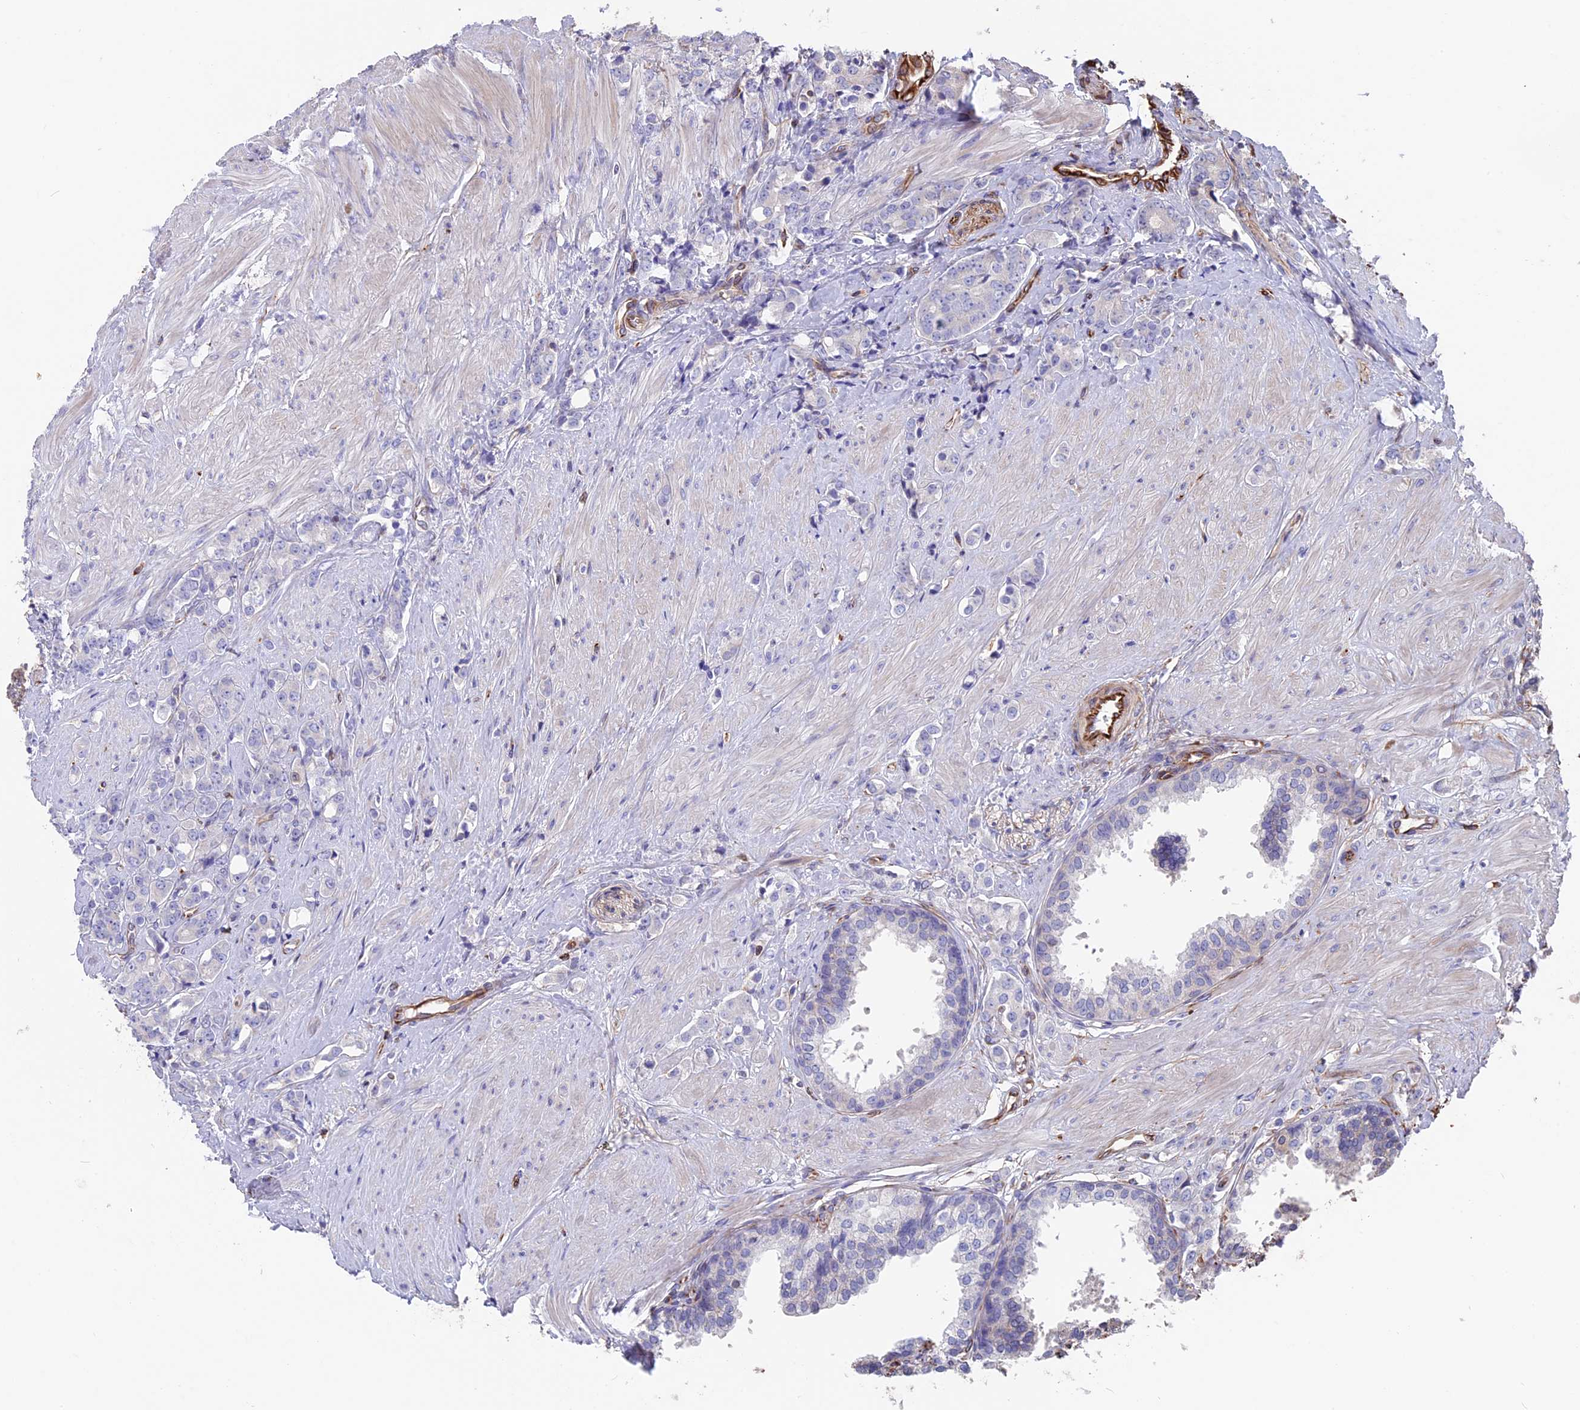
{"staining": {"intensity": "negative", "quantity": "none", "location": "none"}, "tissue": "prostate cancer", "cell_type": "Tumor cells", "image_type": "cancer", "snomed": [{"axis": "morphology", "description": "Adenocarcinoma, High grade"}, {"axis": "topography", "description": "Prostate"}], "caption": "Protein analysis of prostate cancer (high-grade adenocarcinoma) shows no significant positivity in tumor cells.", "gene": "SEH1L", "patient": {"sex": "male", "age": 62}}